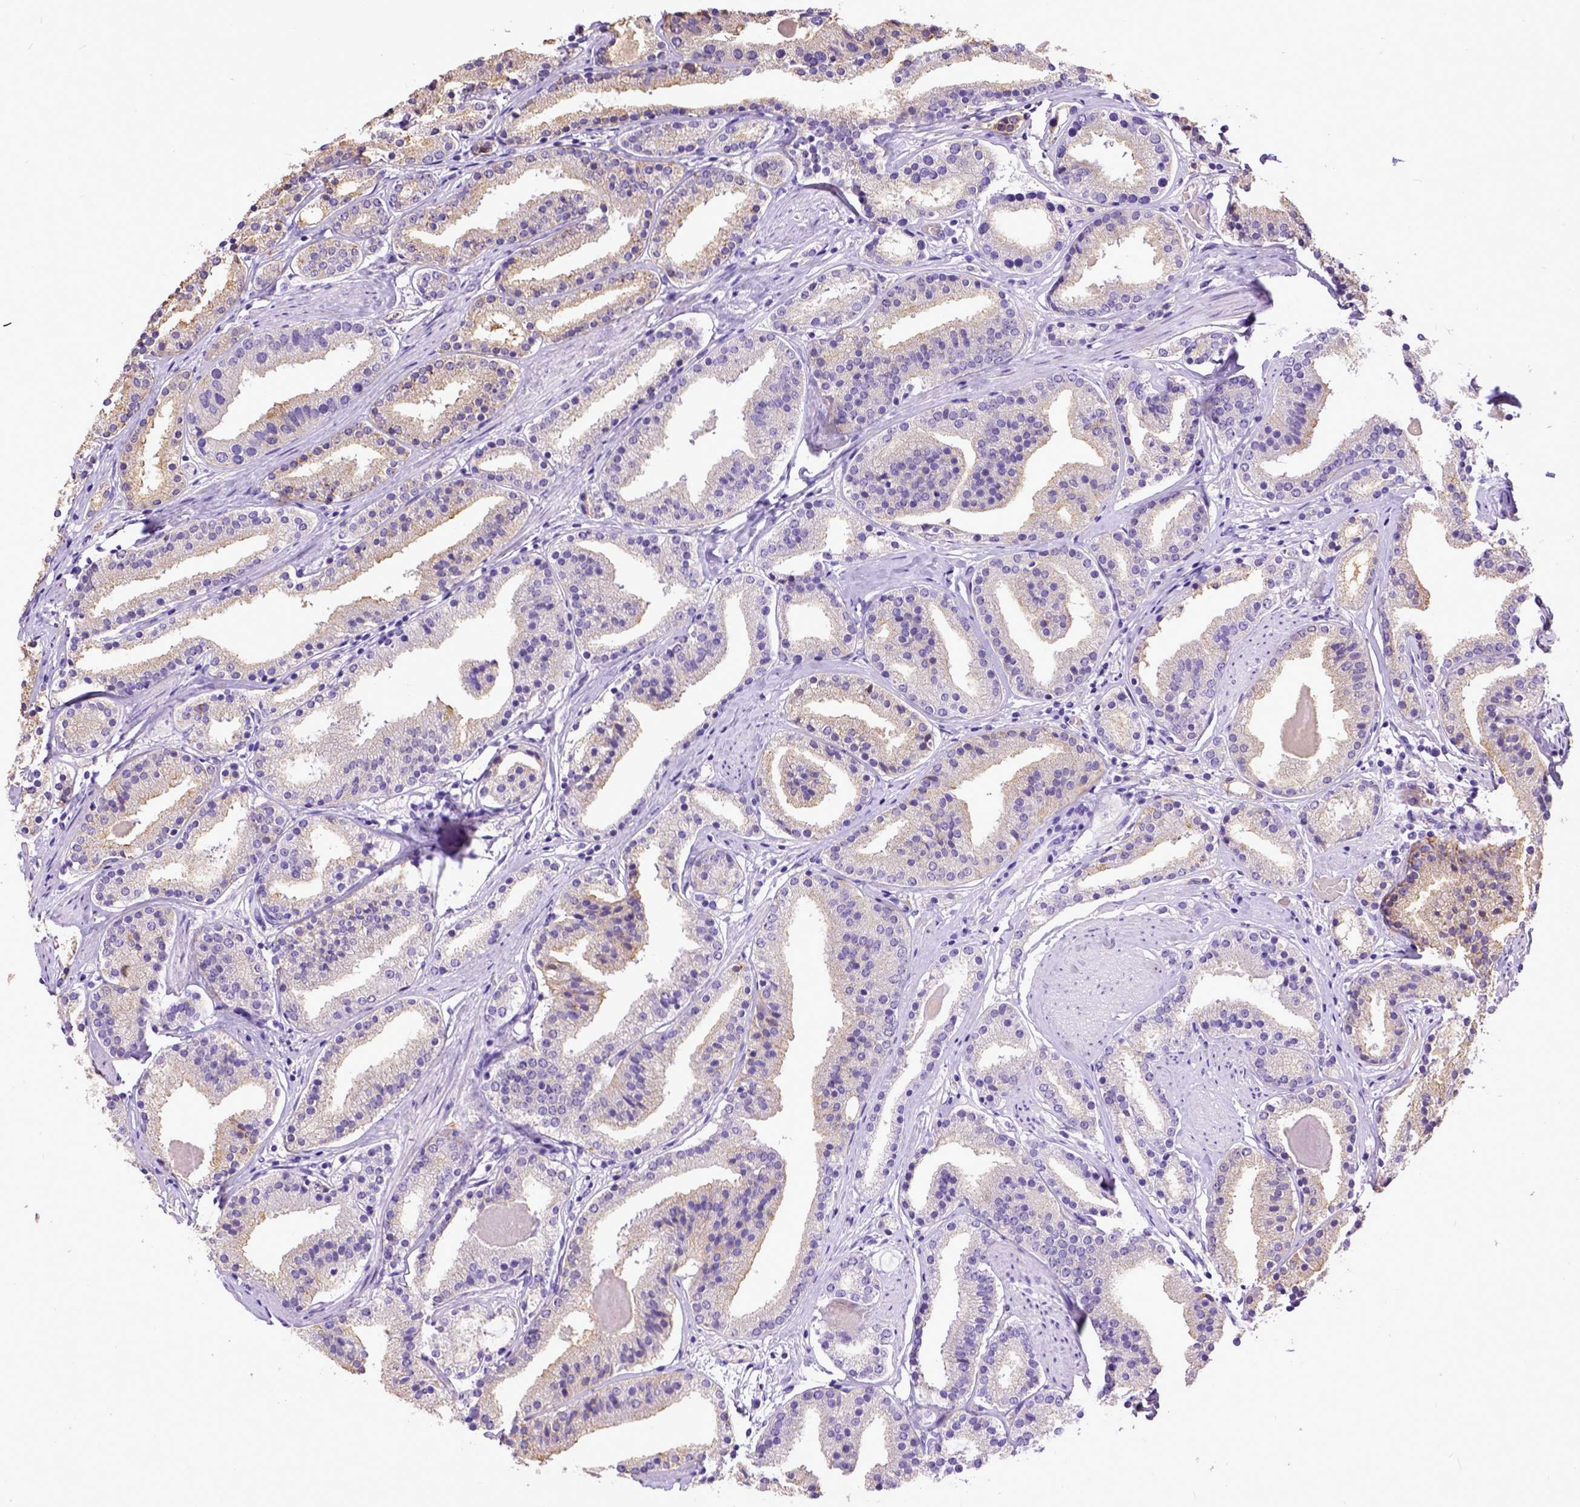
{"staining": {"intensity": "weak", "quantity": "<25%", "location": "cytoplasmic/membranous"}, "tissue": "prostate cancer", "cell_type": "Tumor cells", "image_type": "cancer", "snomed": [{"axis": "morphology", "description": "Adenocarcinoma, High grade"}, {"axis": "topography", "description": "Prostate"}], "caption": "An image of prostate high-grade adenocarcinoma stained for a protein shows no brown staining in tumor cells. (DAB IHC with hematoxylin counter stain).", "gene": "SPEF1", "patient": {"sex": "male", "age": 63}}